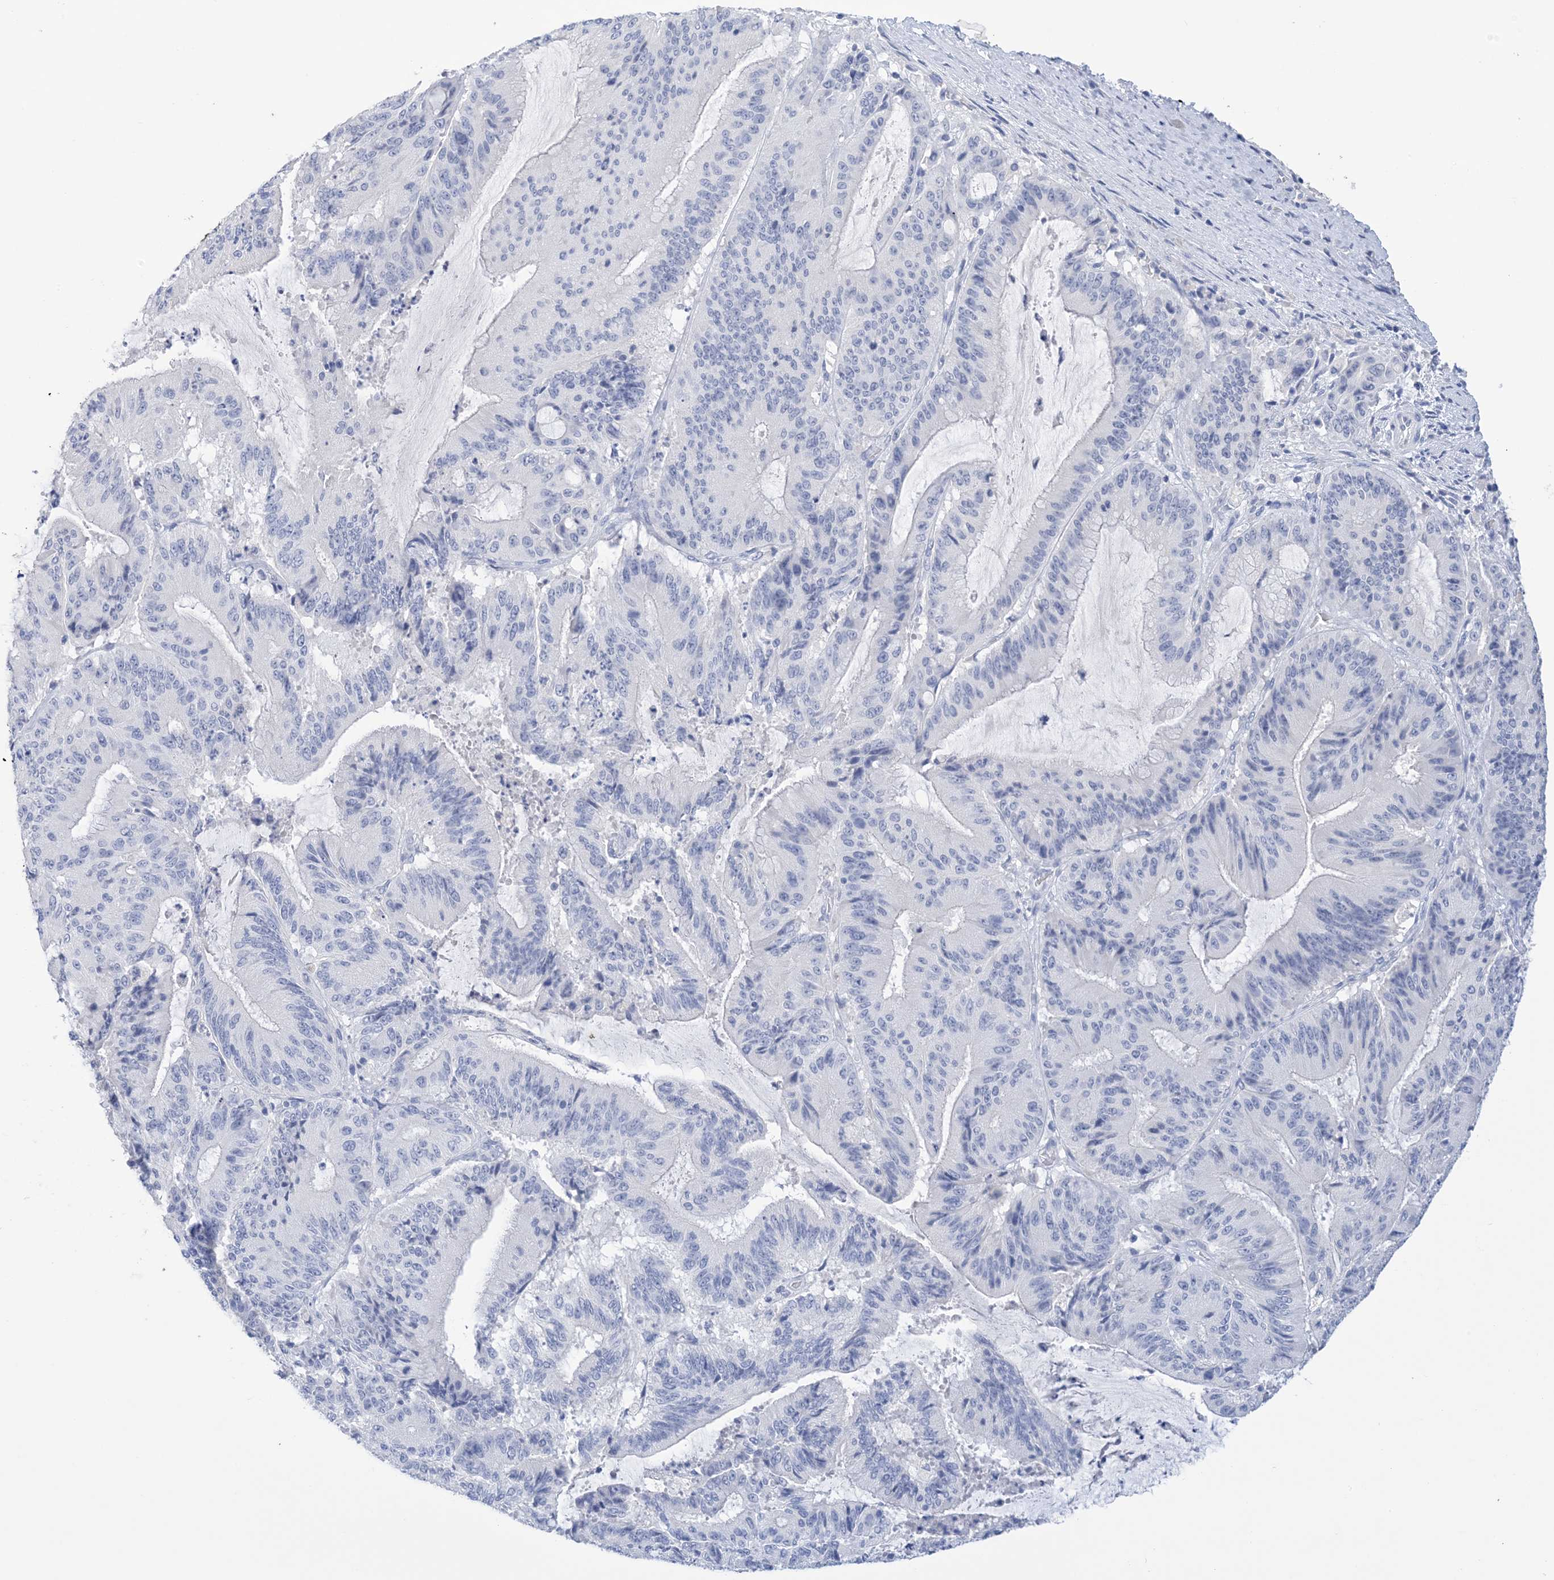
{"staining": {"intensity": "negative", "quantity": "none", "location": "none"}, "tissue": "liver cancer", "cell_type": "Tumor cells", "image_type": "cancer", "snomed": [{"axis": "morphology", "description": "Normal tissue, NOS"}, {"axis": "morphology", "description": "Cholangiocarcinoma"}, {"axis": "topography", "description": "Liver"}, {"axis": "topography", "description": "Peripheral nerve tissue"}], "caption": "Tumor cells show no significant staining in cholangiocarcinoma (liver).", "gene": "DSC3", "patient": {"sex": "female", "age": 73}}